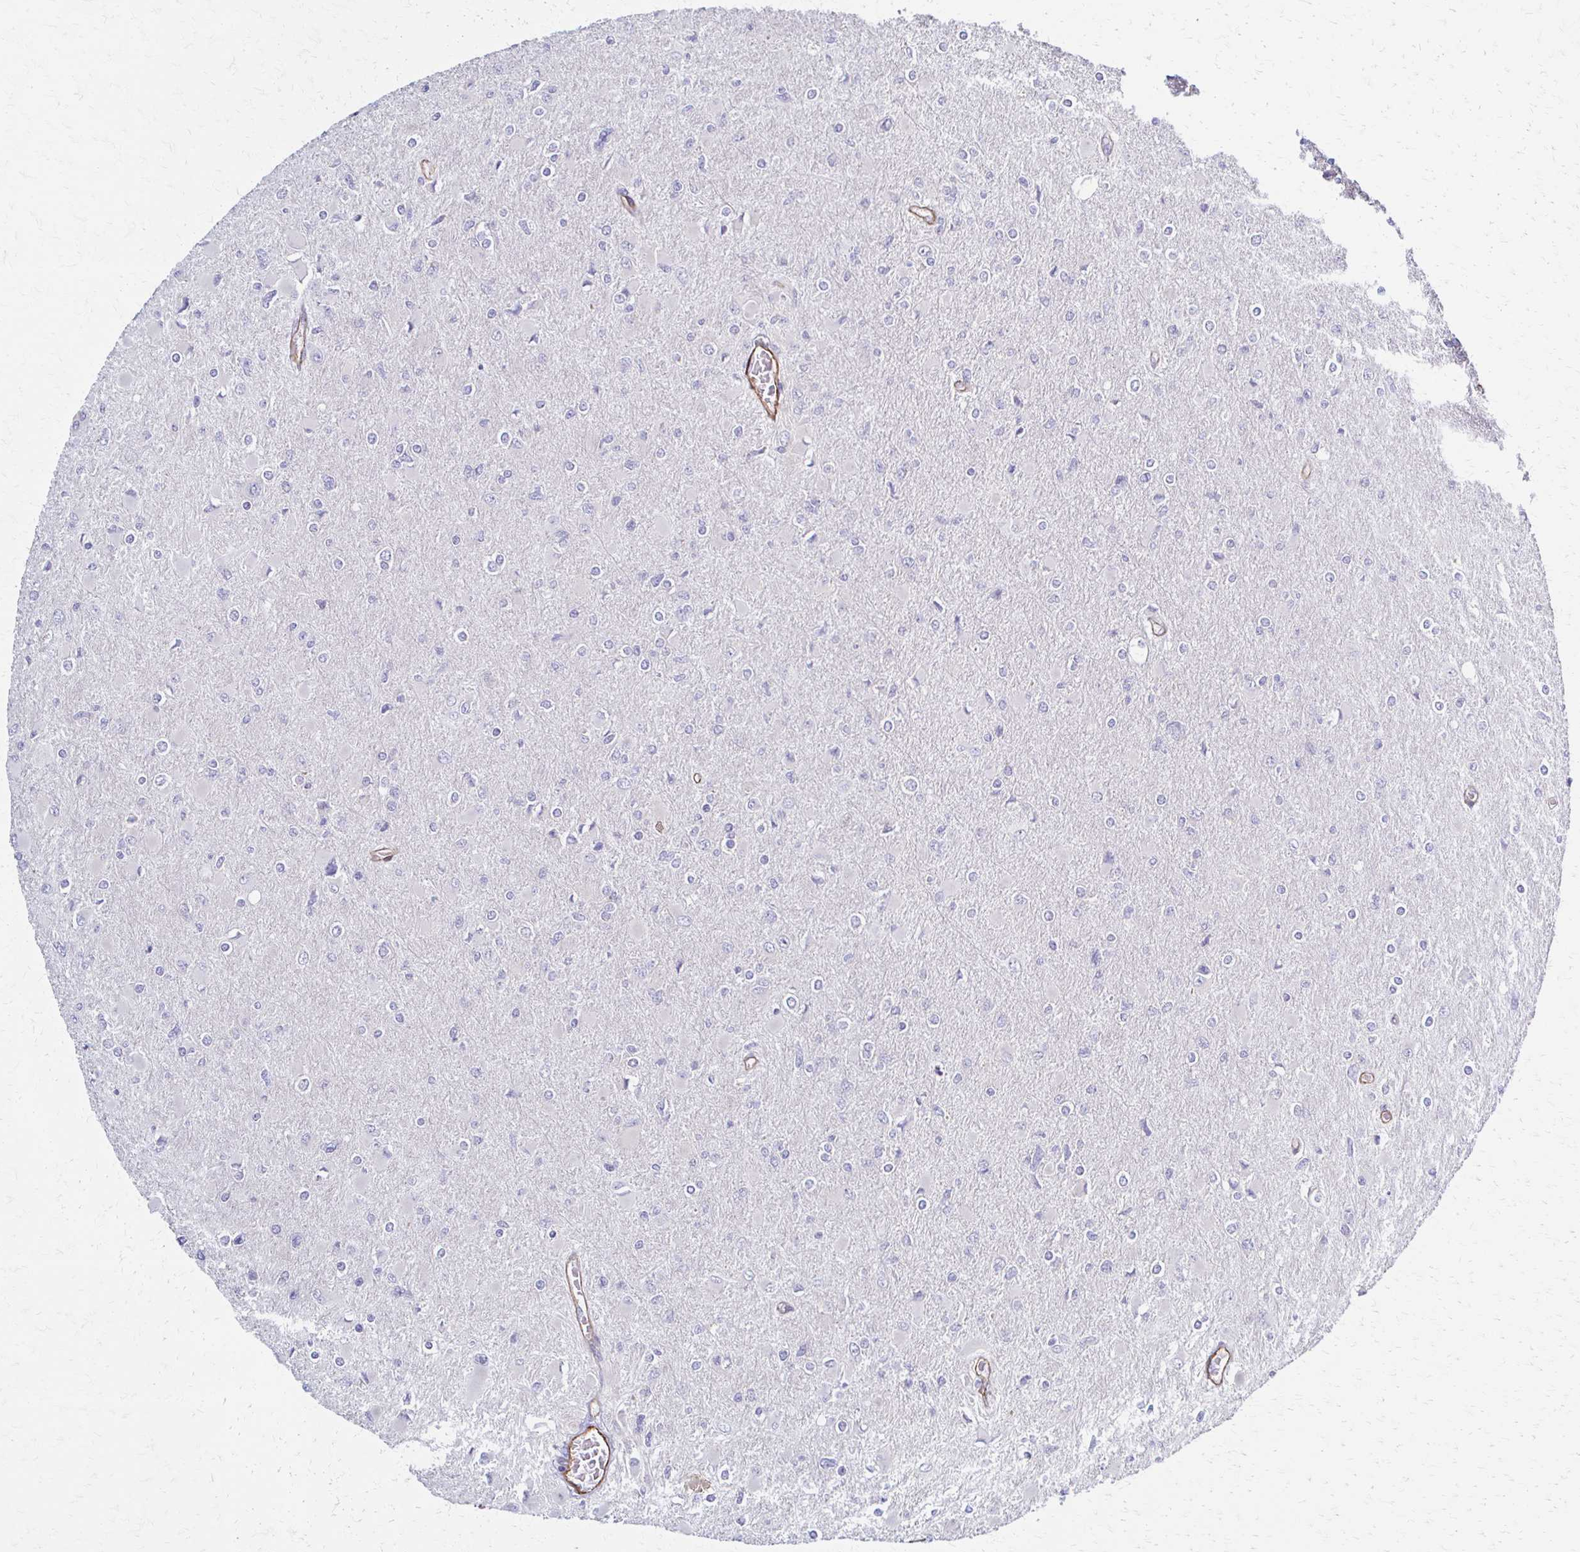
{"staining": {"intensity": "negative", "quantity": "none", "location": "none"}, "tissue": "glioma", "cell_type": "Tumor cells", "image_type": "cancer", "snomed": [{"axis": "morphology", "description": "Glioma, malignant, High grade"}, {"axis": "topography", "description": "Cerebral cortex"}], "caption": "Human high-grade glioma (malignant) stained for a protein using immunohistochemistry (IHC) shows no expression in tumor cells.", "gene": "TIMMDC1", "patient": {"sex": "female", "age": 36}}